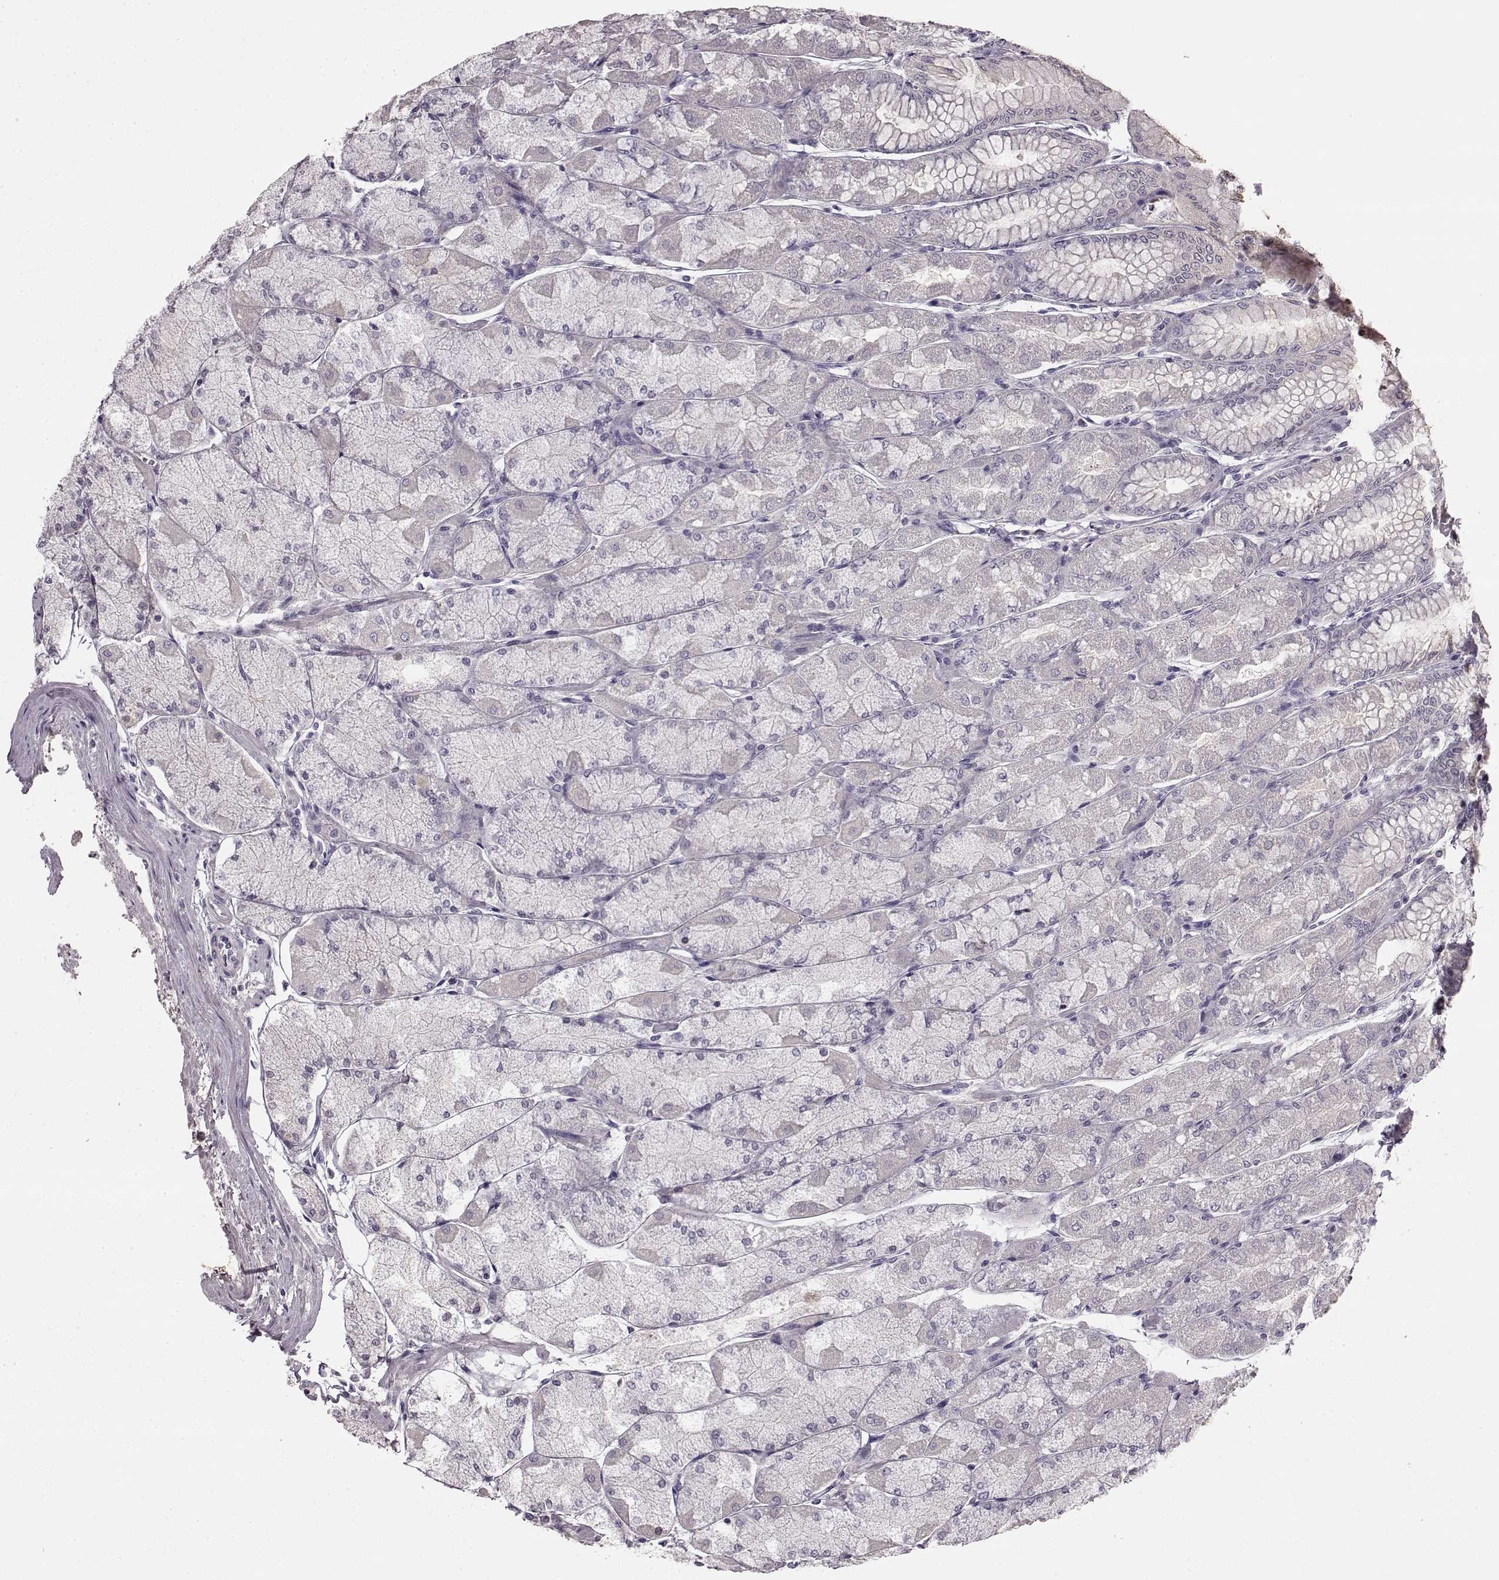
{"staining": {"intensity": "negative", "quantity": "none", "location": "none"}, "tissue": "stomach", "cell_type": "Glandular cells", "image_type": "normal", "snomed": [{"axis": "morphology", "description": "Normal tissue, NOS"}, {"axis": "topography", "description": "Stomach, upper"}], "caption": "Glandular cells are negative for brown protein staining in normal stomach. (Stains: DAB (3,3'-diaminobenzidine) IHC with hematoxylin counter stain, Microscopy: brightfield microscopy at high magnification).", "gene": "KRT81", "patient": {"sex": "male", "age": 60}}